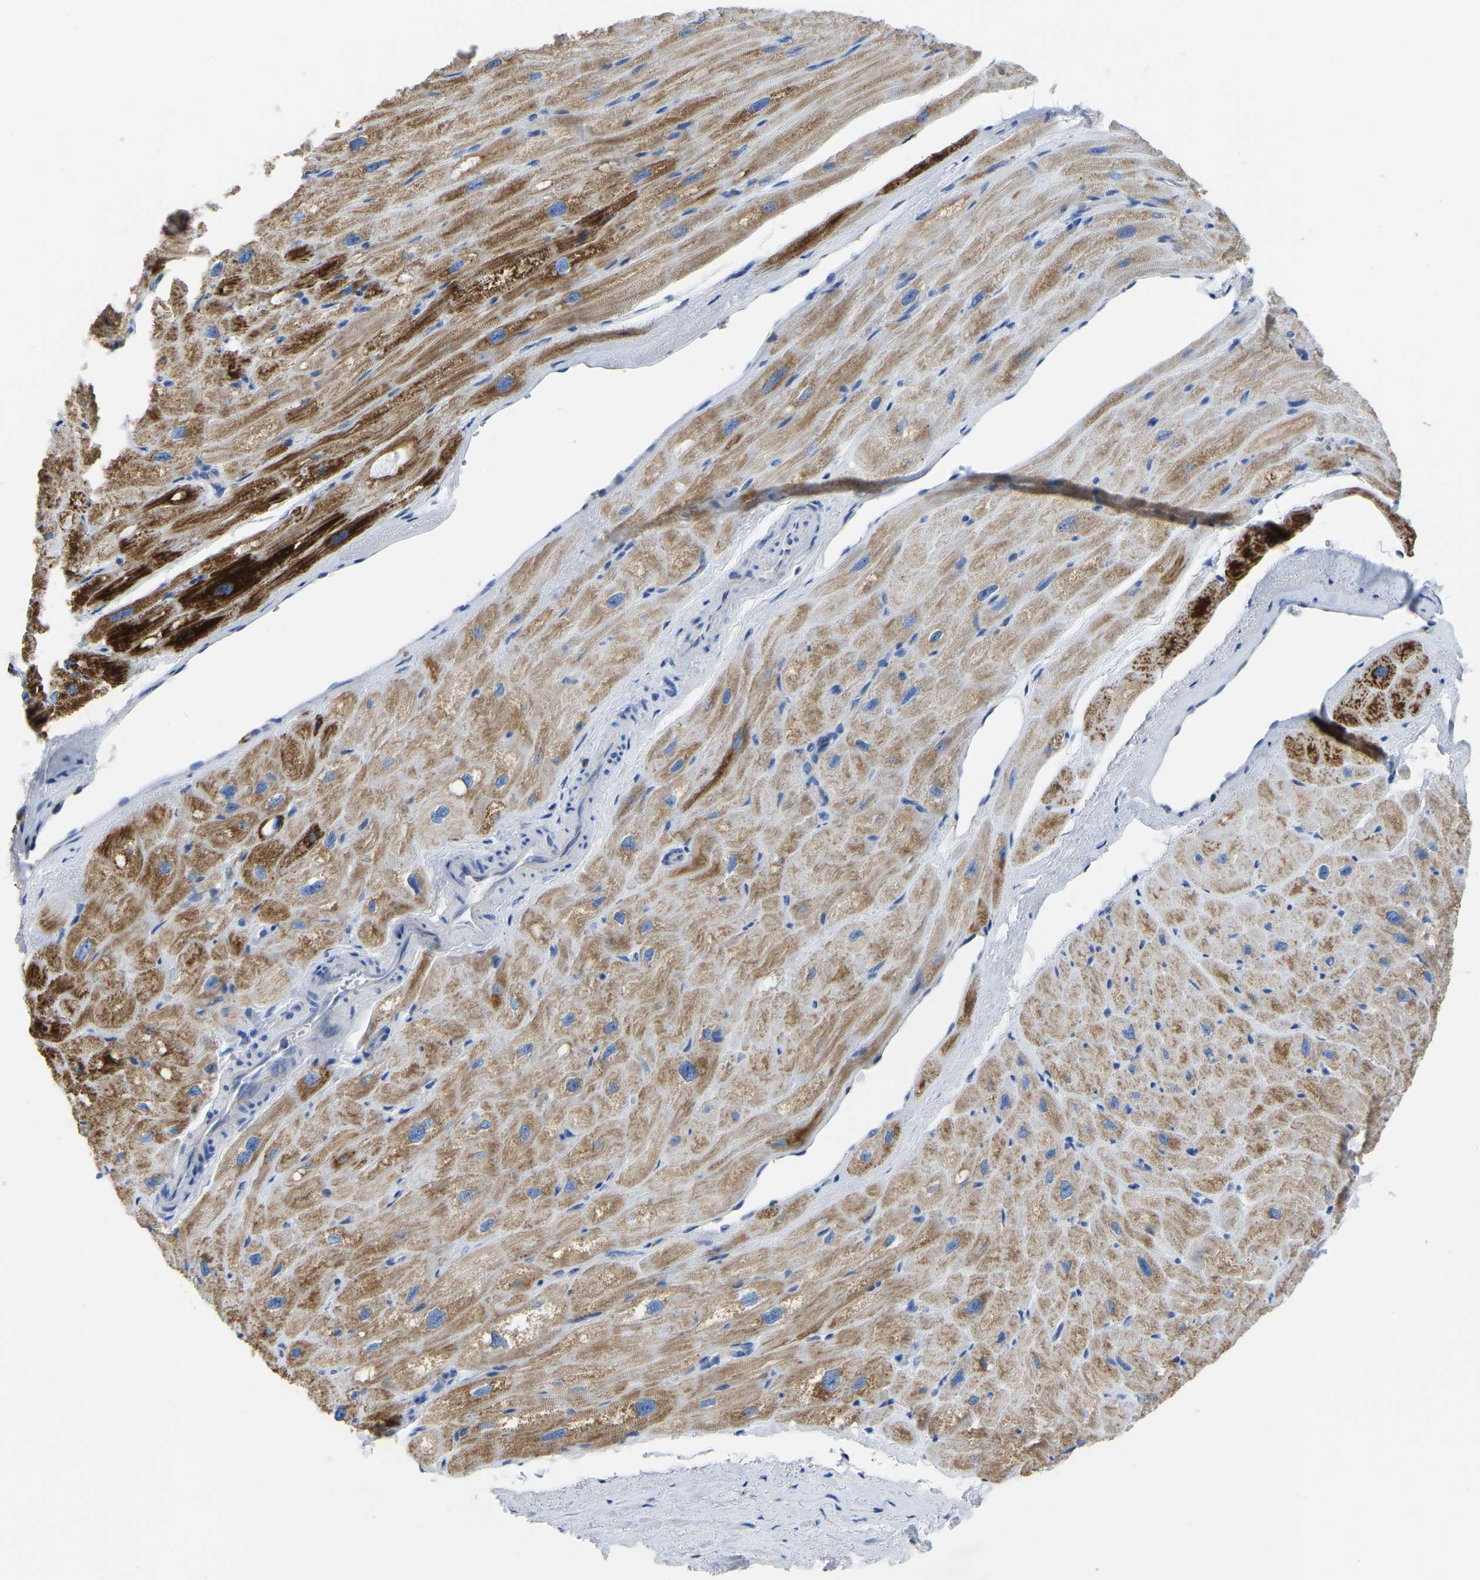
{"staining": {"intensity": "strong", "quantity": ">75%", "location": "cytoplasmic/membranous"}, "tissue": "heart muscle", "cell_type": "Cardiomyocytes", "image_type": "normal", "snomed": [{"axis": "morphology", "description": "Normal tissue, NOS"}, {"axis": "topography", "description": "Heart"}], "caption": "This image reveals immunohistochemistry (IHC) staining of unremarkable human heart muscle, with high strong cytoplasmic/membranous positivity in about >75% of cardiomyocytes.", "gene": "ETFA", "patient": {"sex": "male", "age": 49}}